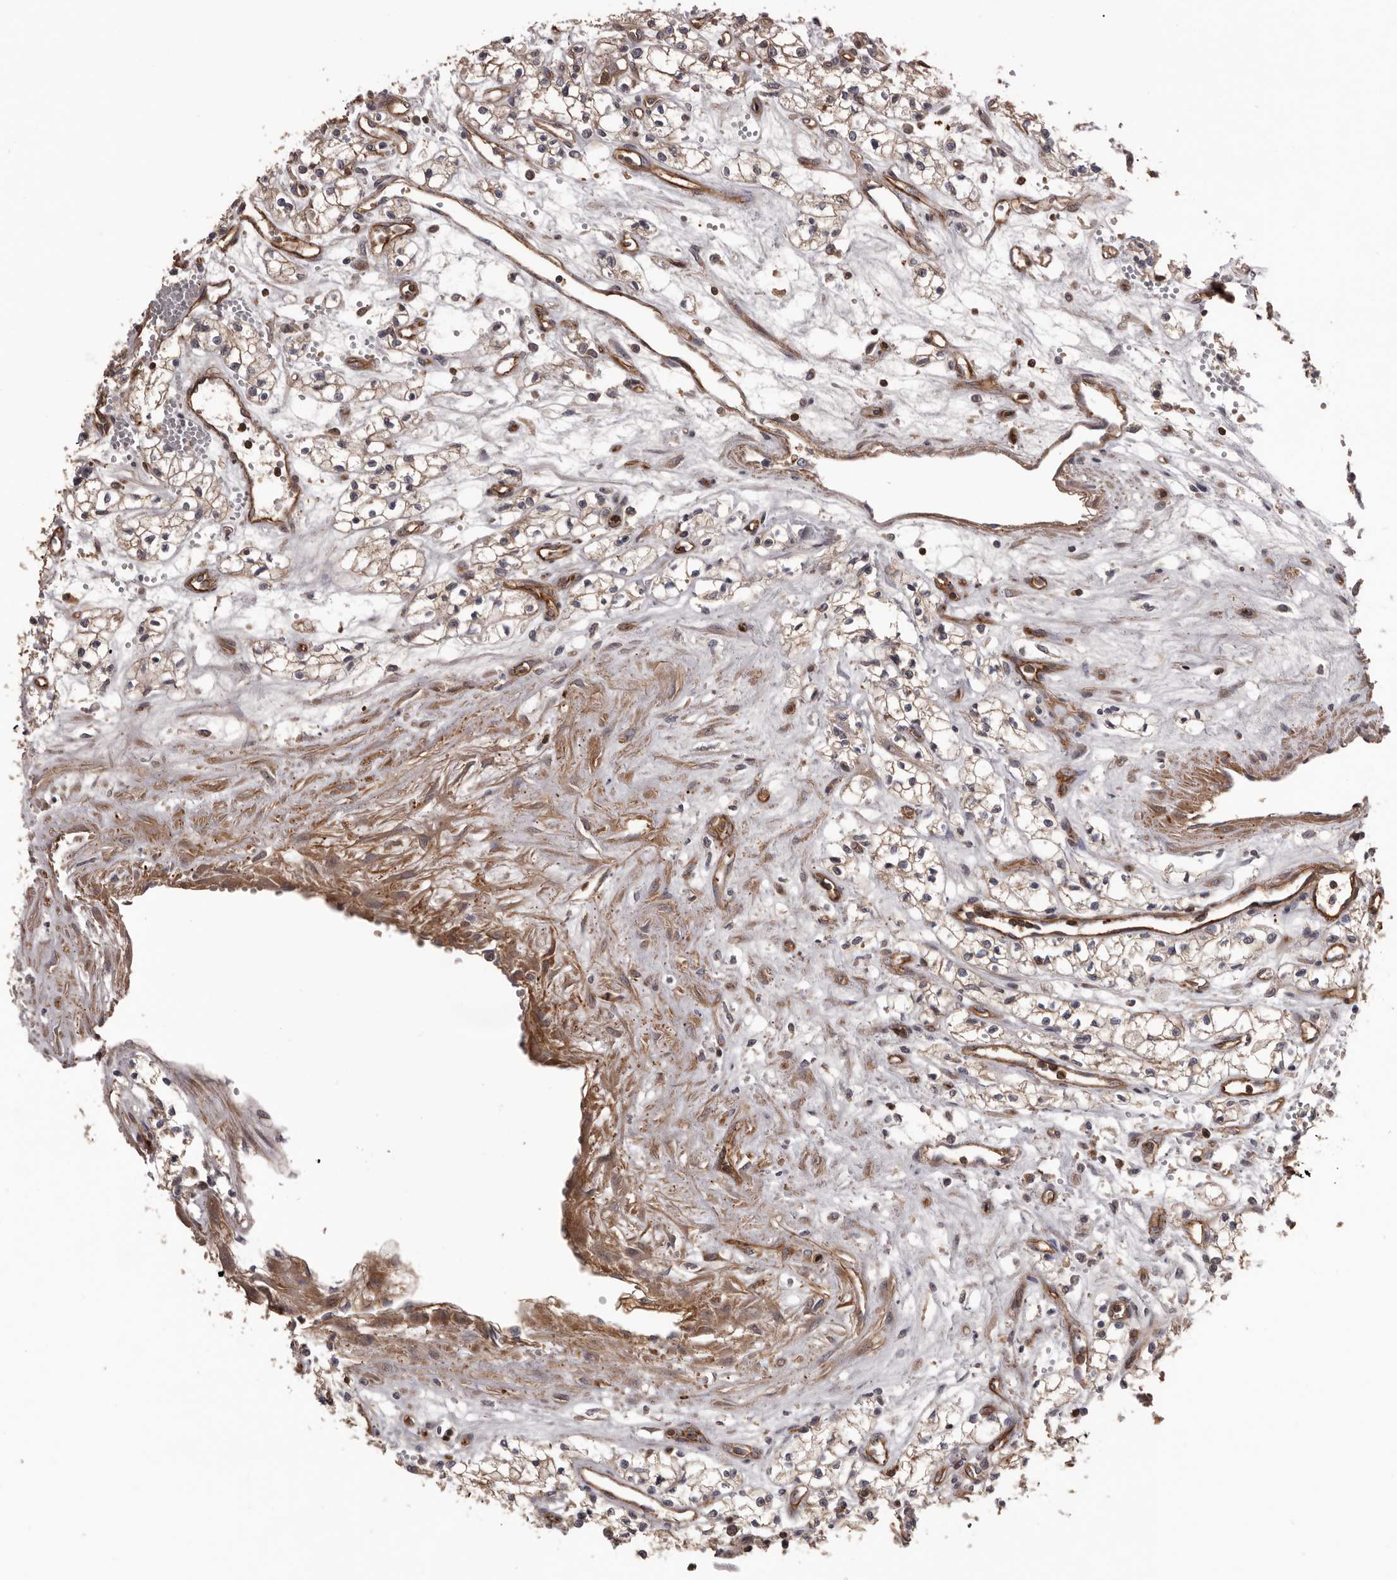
{"staining": {"intensity": "weak", "quantity": ">75%", "location": "cytoplasmic/membranous"}, "tissue": "renal cancer", "cell_type": "Tumor cells", "image_type": "cancer", "snomed": [{"axis": "morphology", "description": "Adenocarcinoma, NOS"}, {"axis": "topography", "description": "Kidney"}], "caption": "DAB (3,3'-diaminobenzidine) immunohistochemical staining of renal cancer (adenocarcinoma) demonstrates weak cytoplasmic/membranous protein staining in approximately >75% of tumor cells.", "gene": "PNRC2", "patient": {"sex": "male", "age": 59}}